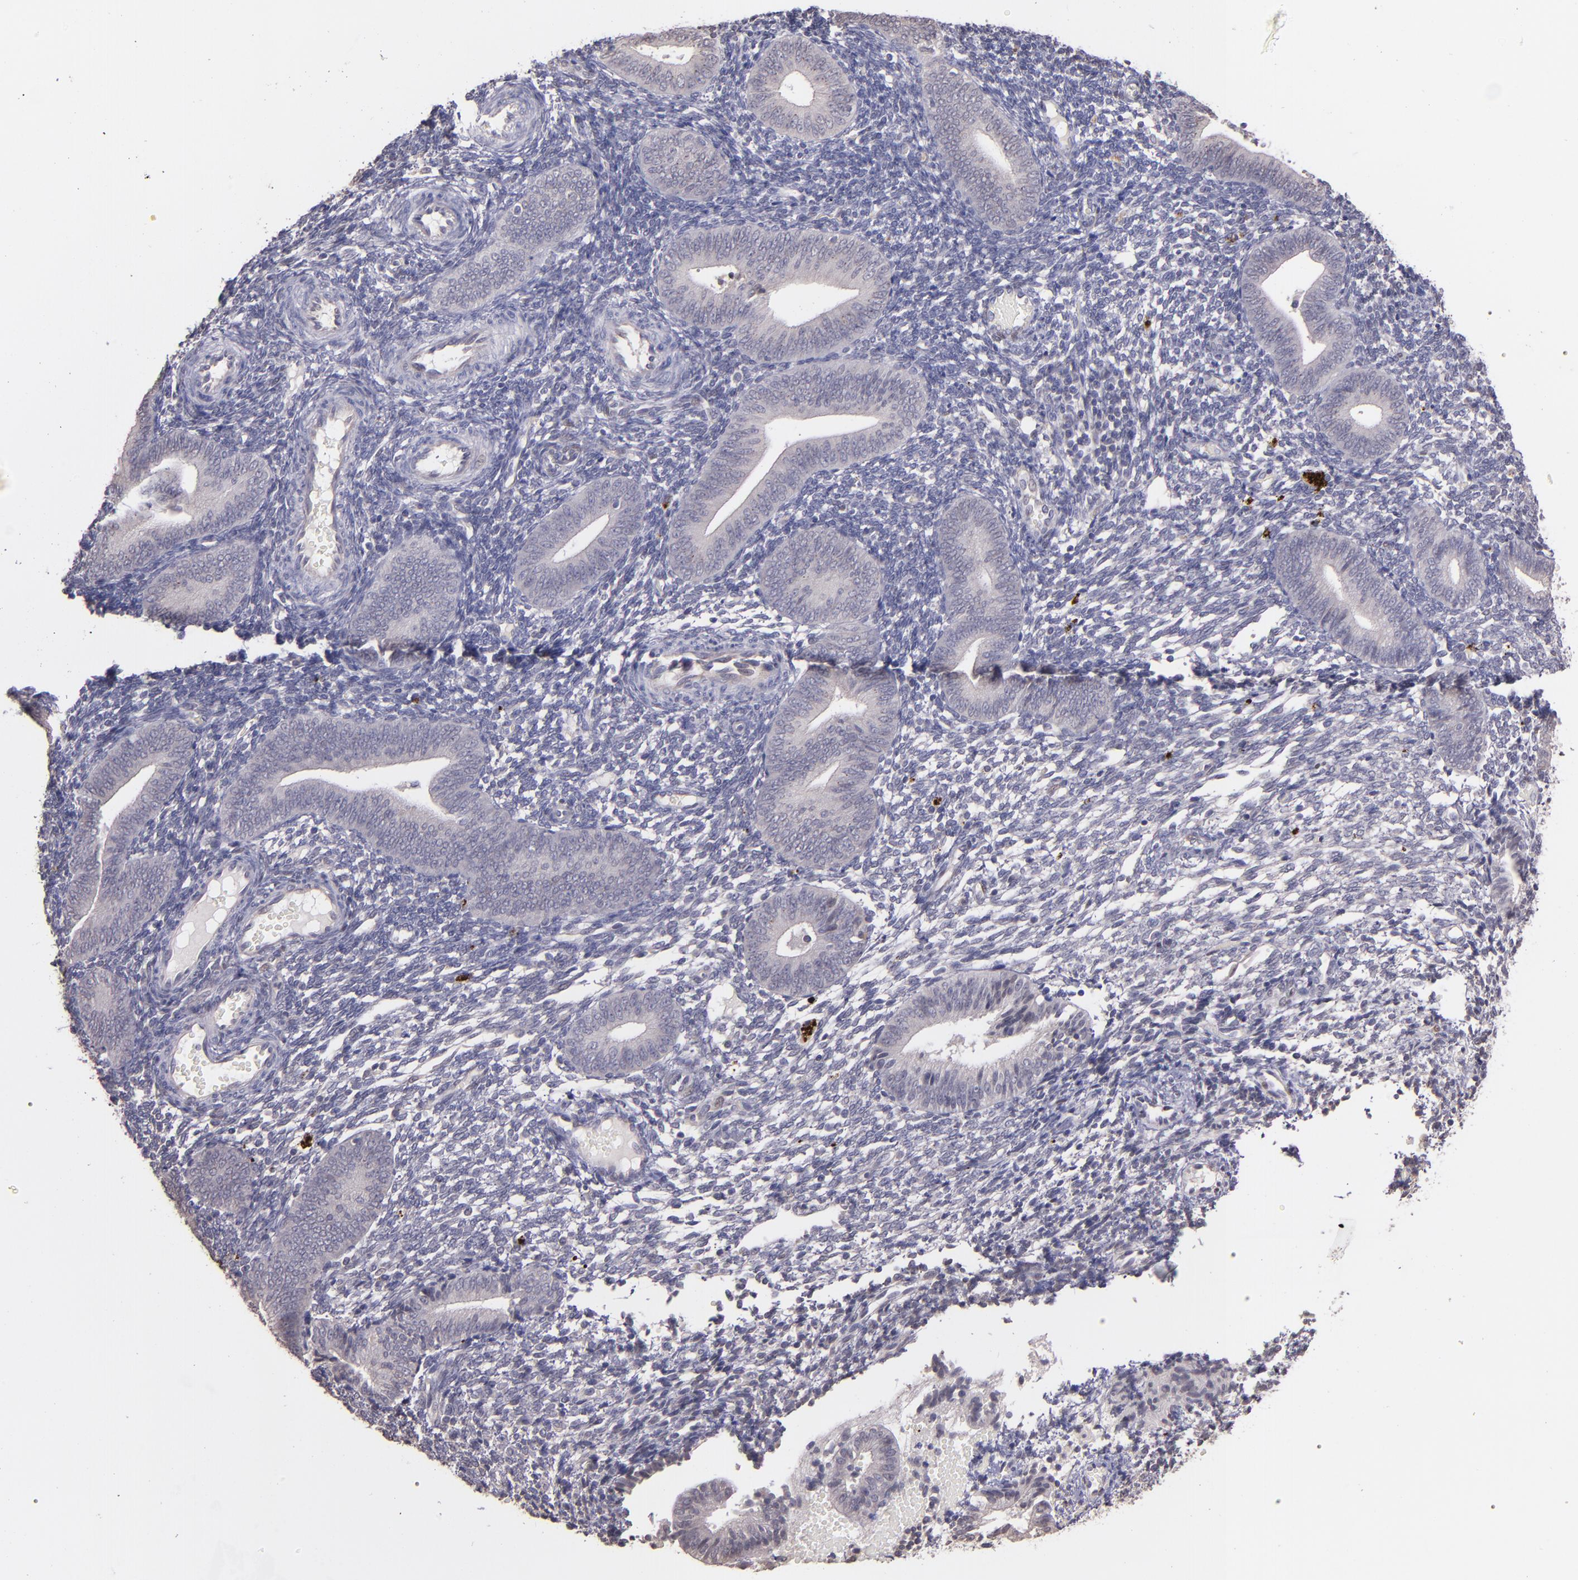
{"staining": {"intensity": "negative", "quantity": "none", "location": "none"}, "tissue": "endometrium", "cell_type": "Cells in endometrial stroma", "image_type": "normal", "snomed": [{"axis": "morphology", "description": "Normal tissue, NOS"}, {"axis": "topography", "description": "Uterus"}, {"axis": "topography", "description": "Endometrium"}], "caption": "Immunohistochemistry image of unremarkable endometrium: human endometrium stained with DAB (3,3'-diaminobenzidine) exhibits no significant protein expression in cells in endometrial stroma. (Brightfield microscopy of DAB IHC at high magnification).", "gene": "NUP62CL", "patient": {"sex": "female", "age": 33}}